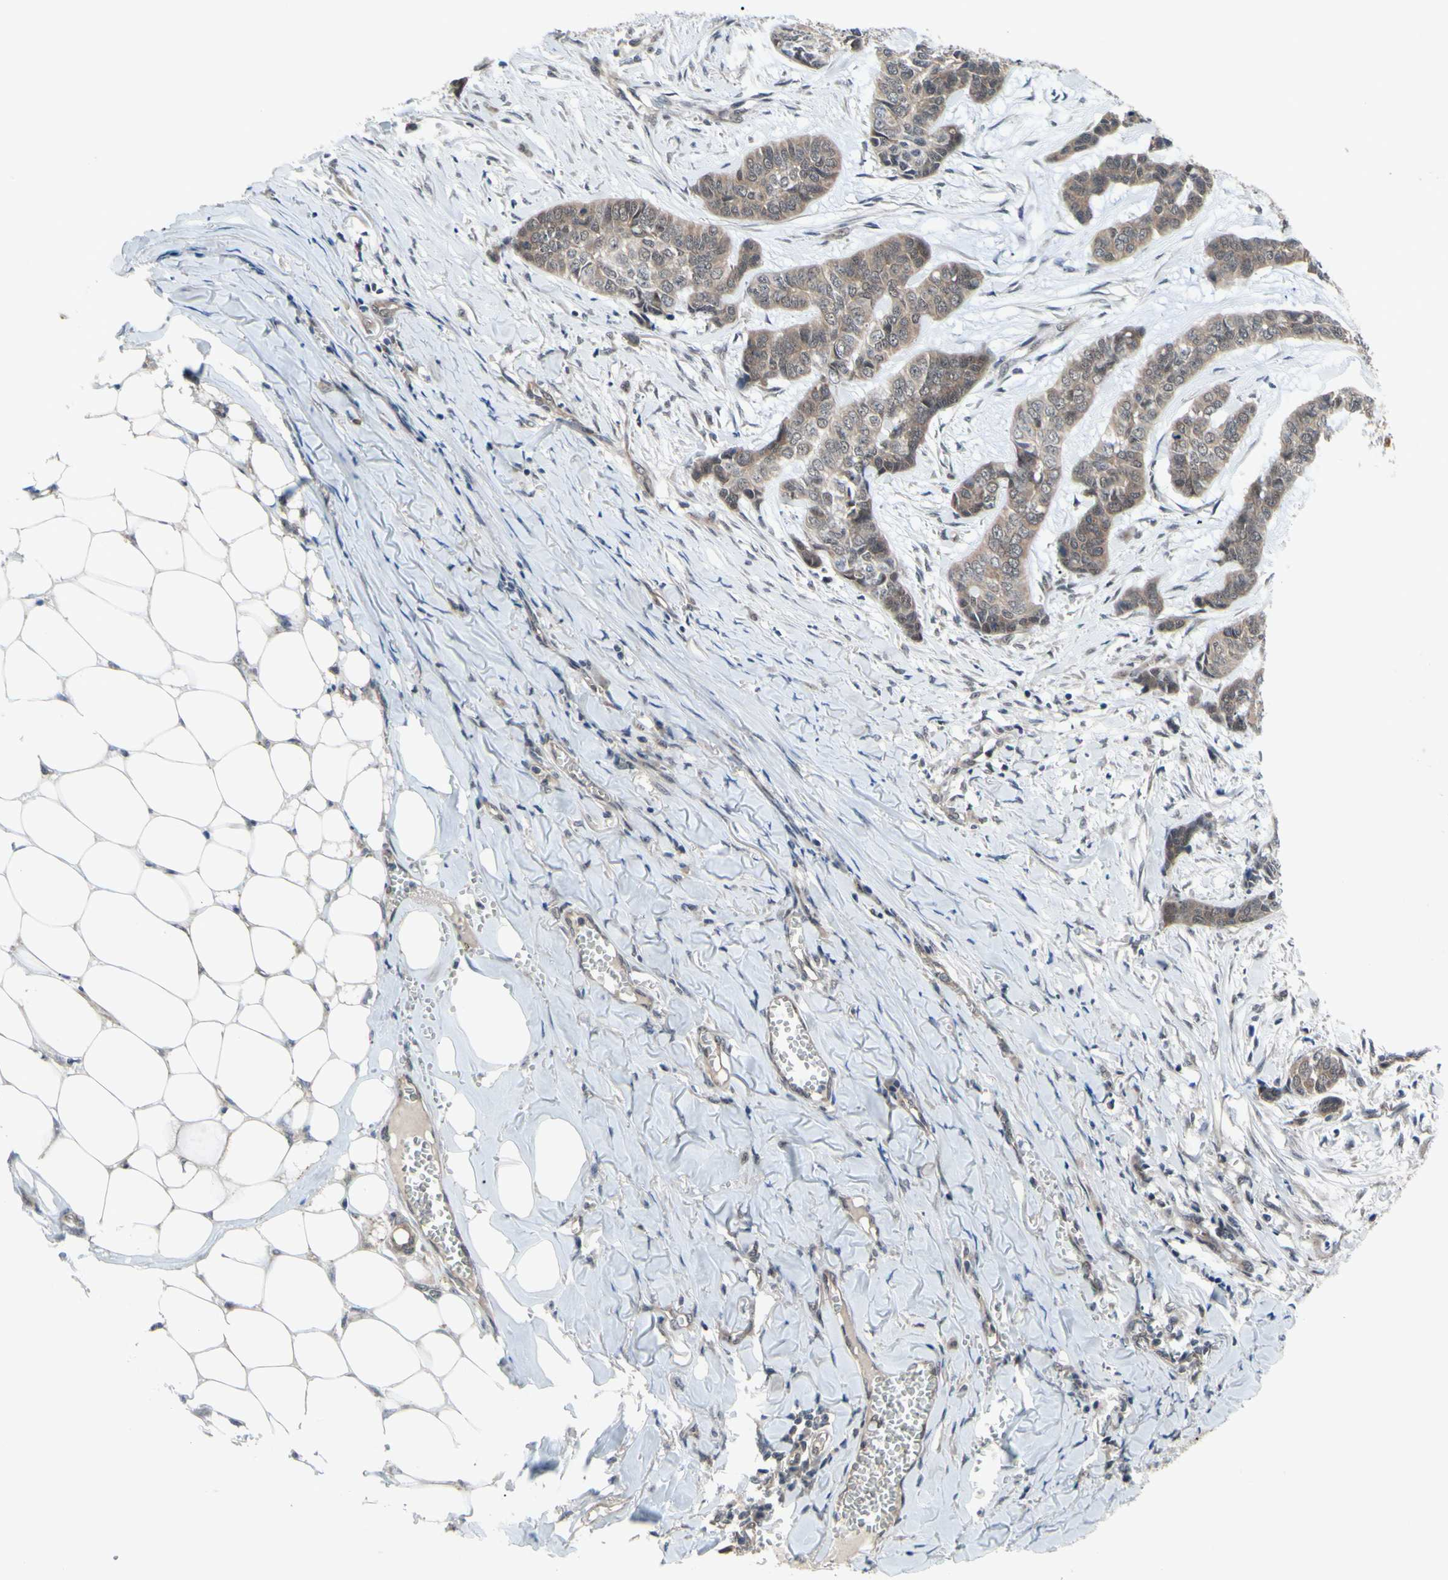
{"staining": {"intensity": "weak", "quantity": ">75%", "location": "cytoplasmic/membranous"}, "tissue": "skin cancer", "cell_type": "Tumor cells", "image_type": "cancer", "snomed": [{"axis": "morphology", "description": "Basal cell carcinoma"}, {"axis": "topography", "description": "Skin"}], "caption": "Immunohistochemistry micrograph of human basal cell carcinoma (skin) stained for a protein (brown), which exhibits low levels of weak cytoplasmic/membranous positivity in approximately >75% of tumor cells.", "gene": "TRDMT1", "patient": {"sex": "female", "age": 64}}